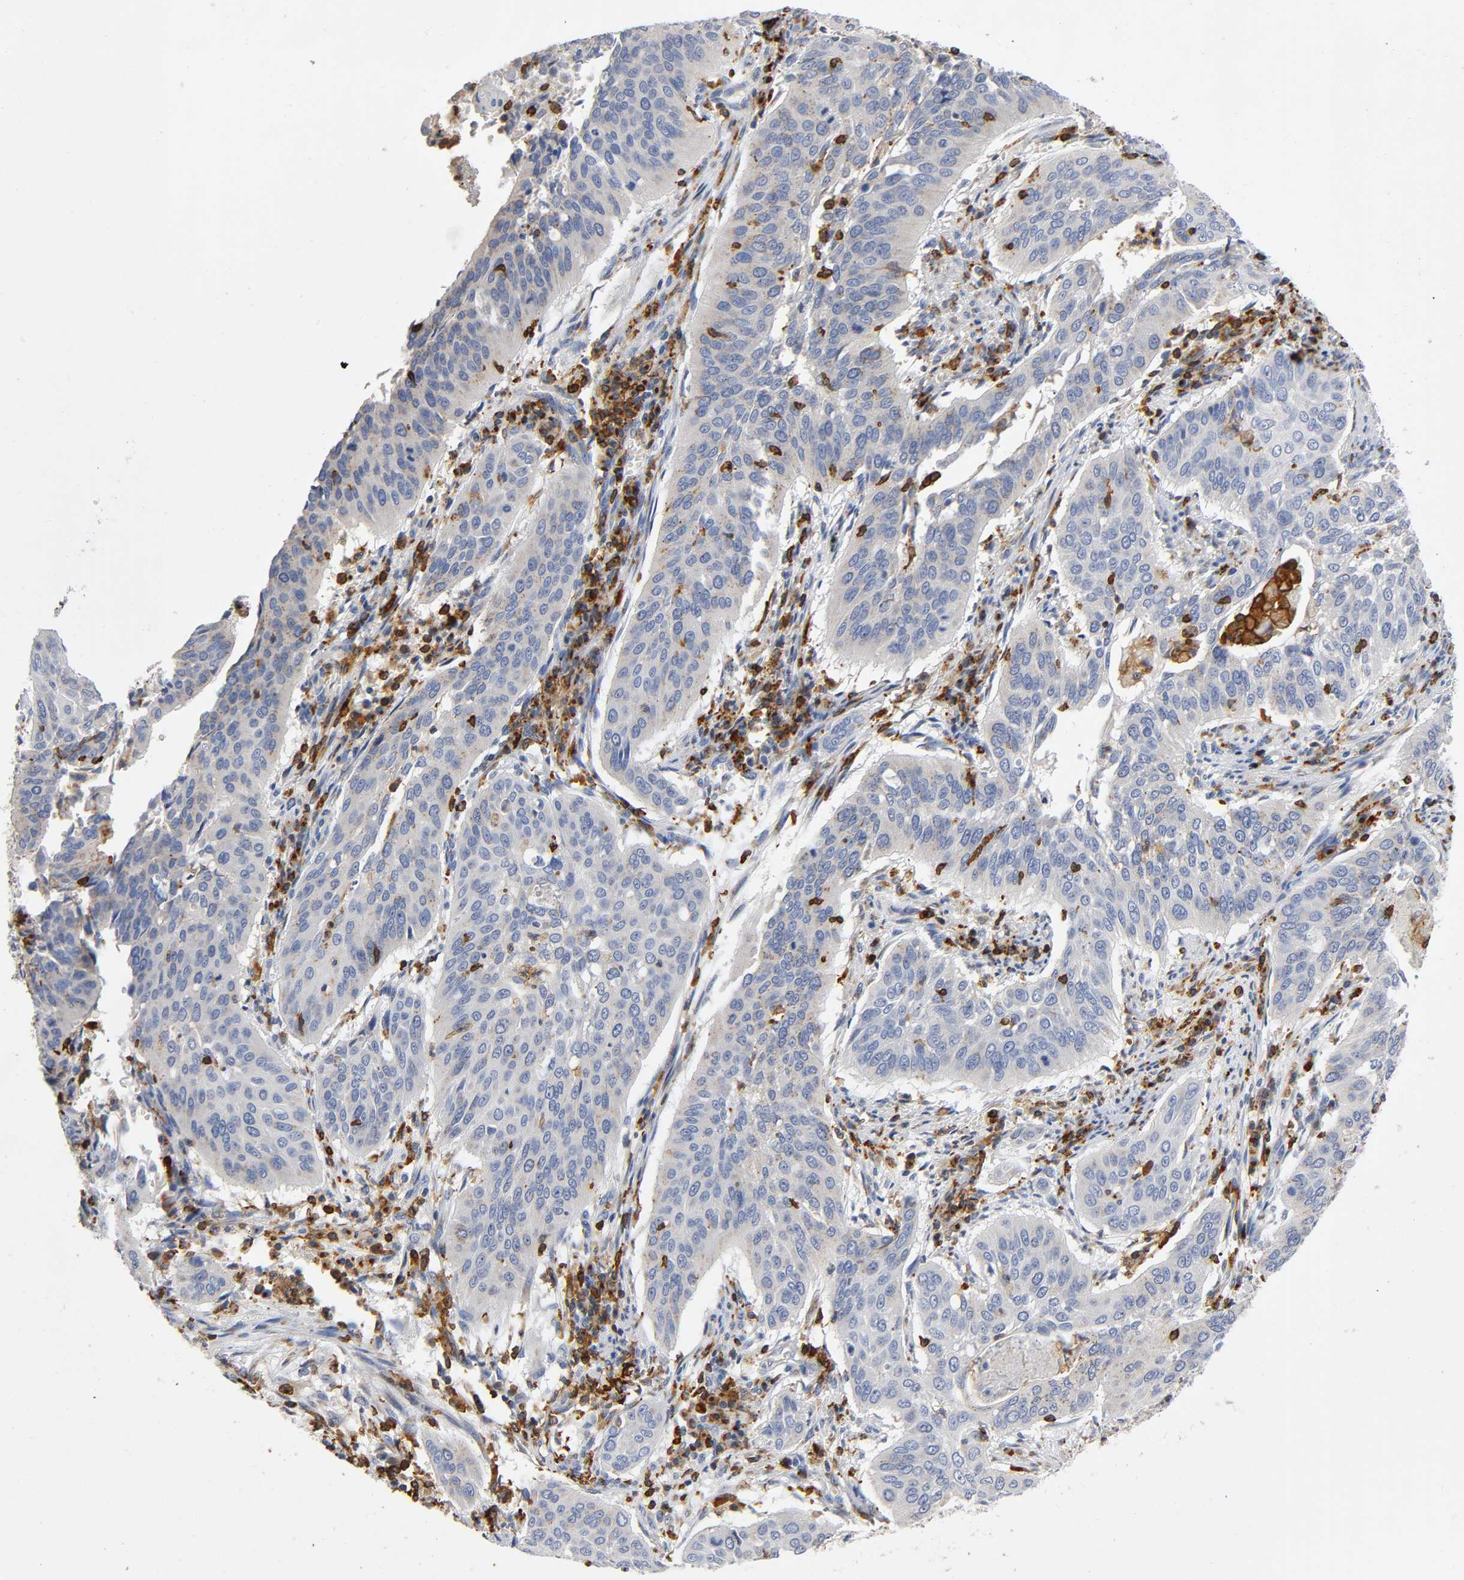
{"staining": {"intensity": "moderate", "quantity": "25%-75%", "location": "cytoplasmic/membranous"}, "tissue": "cervical cancer", "cell_type": "Tumor cells", "image_type": "cancer", "snomed": [{"axis": "morphology", "description": "Squamous cell carcinoma, NOS"}, {"axis": "topography", "description": "Cervix"}], "caption": "Protein staining of cervical cancer (squamous cell carcinoma) tissue shows moderate cytoplasmic/membranous staining in approximately 25%-75% of tumor cells.", "gene": "CAPN10", "patient": {"sex": "female", "age": 39}}